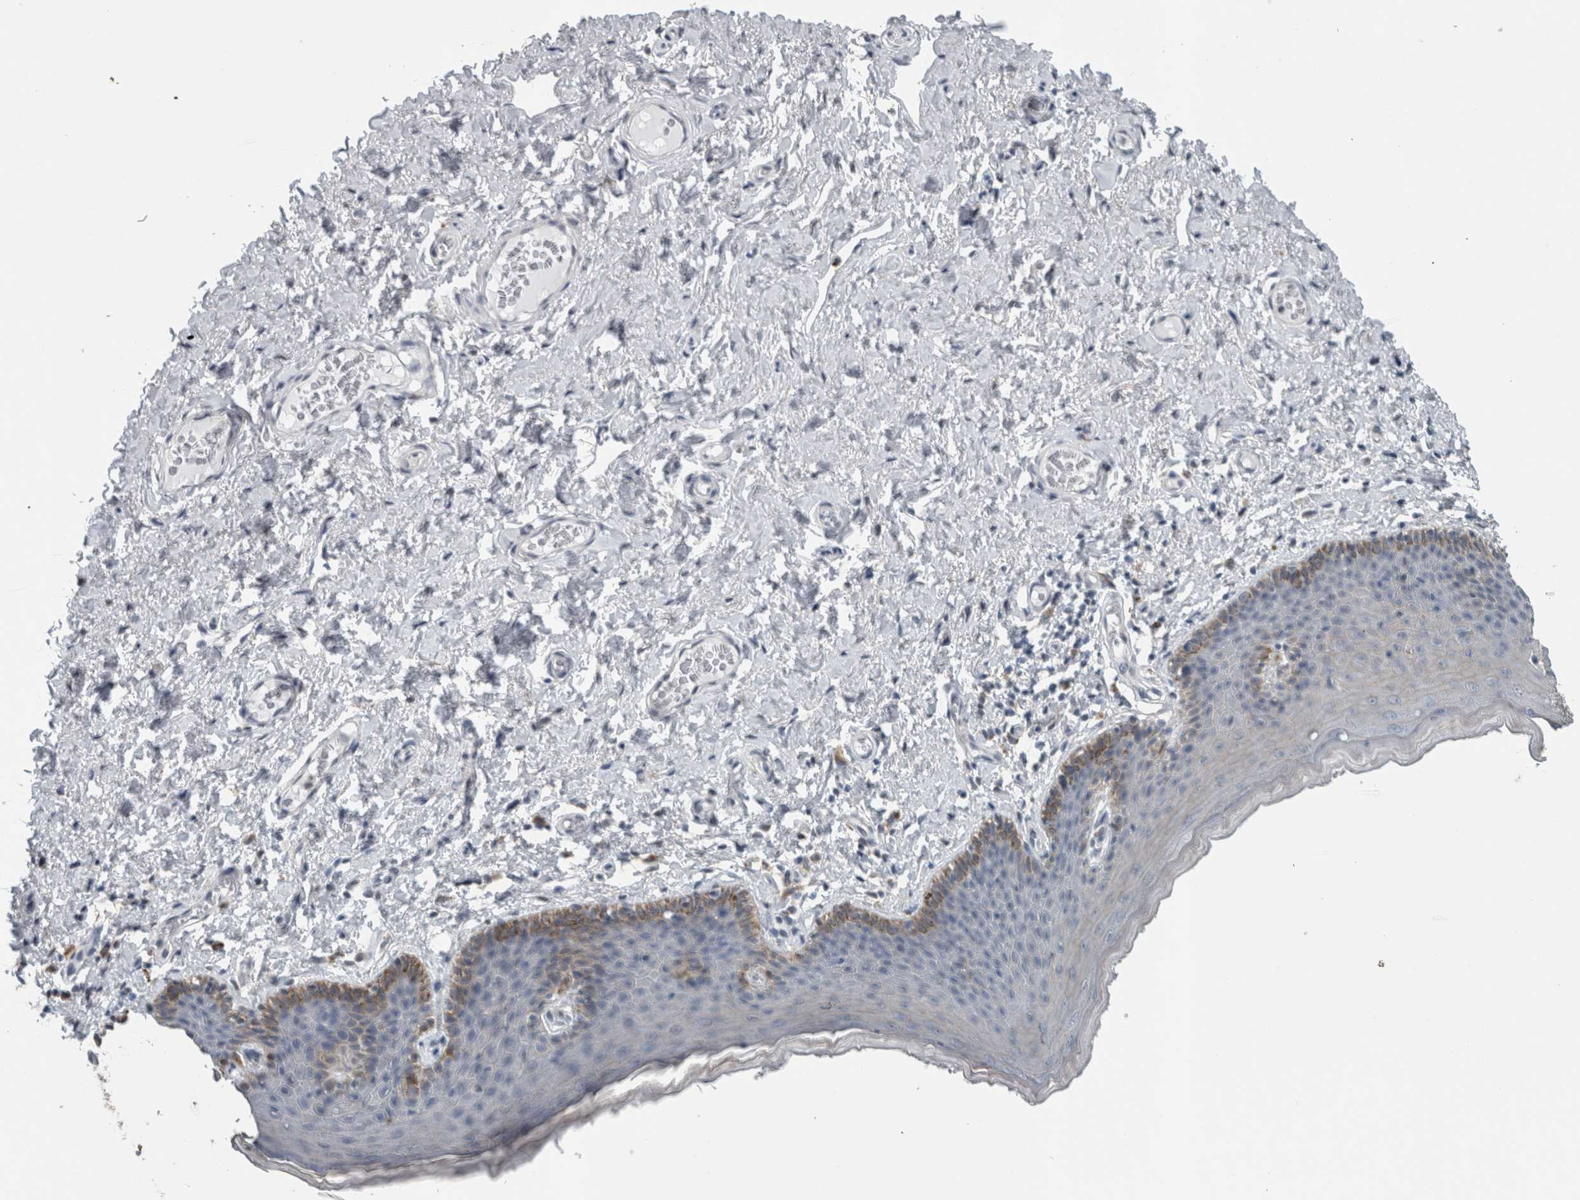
{"staining": {"intensity": "moderate", "quantity": "<25%", "location": "cytoplasmic/membranous"}, "tissue": "skin", "cell_type": "Epidermal cells", "image_type": "normal", "snomed": [{"axis": "morphology", "description": "Normal tissue, NOS"}, {"axis": "topography", "description": "Vulva"}], "caption": "Immunohistochemistry histopathology image of benign human skin stained for a protein (brown), which reveals low levels of moderate cytoplasmic/membranous expression in approximately <25% of epidermal cells.", "gene": "ACSF2", "patient": {"sex": "female", "age": 66}}